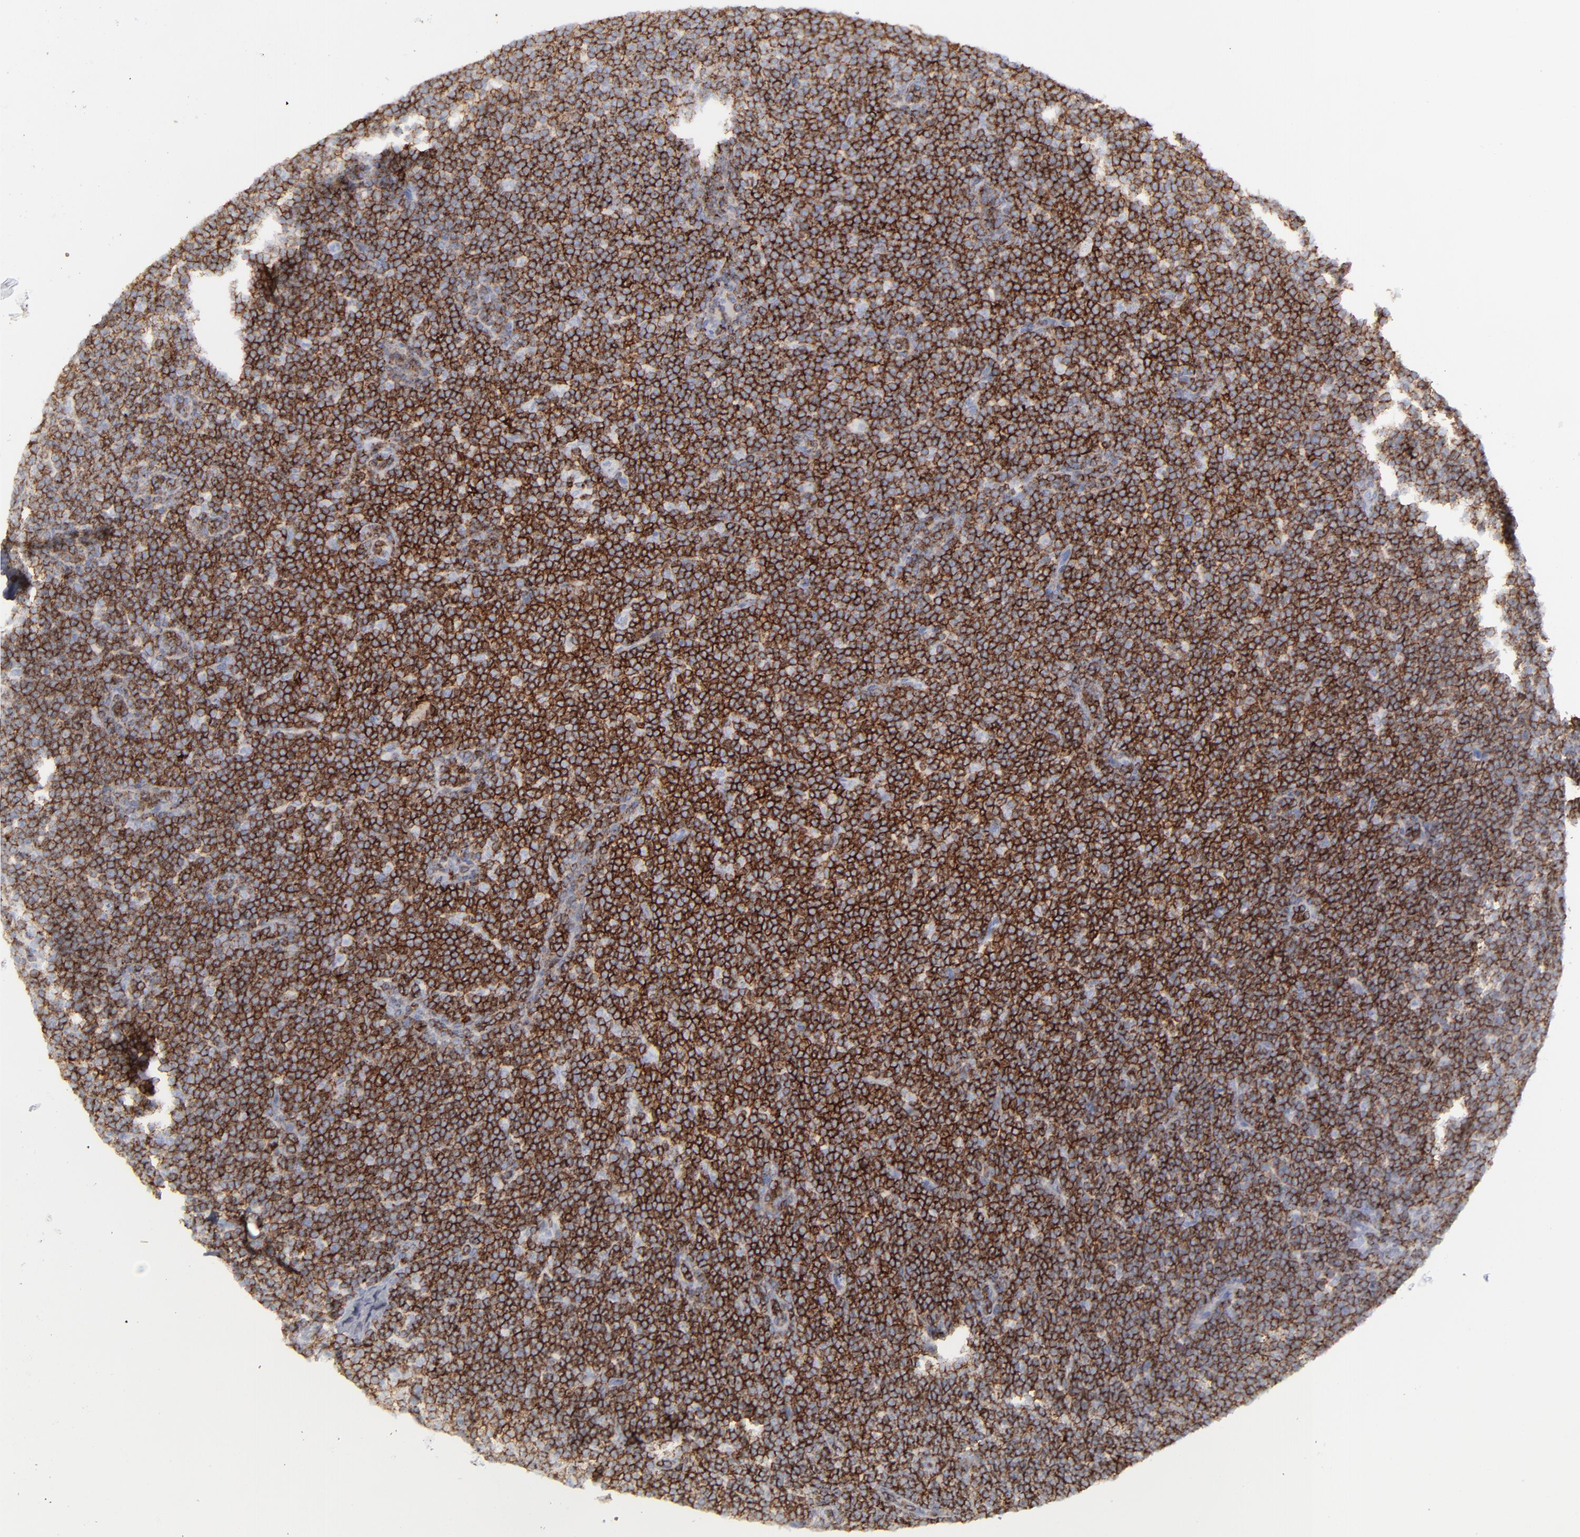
{"staining": {"intensity": "strong", "quantity": ">75%", "location": "cytoplasmic/membranous"}, "tissue": "lymphoma", "cell_type": "Tumor cells", "image_type": "cancer", "snomed": [{"axis": "morphology", "description": "Malignant lymphoma, non-Hodgkin's type, High grade"}, {"axis": "topography", "description": "Lymph node"}], "caption": "A high amount of strong cytoplasmic/membranous positivity is appreciated in about >75% of tumor cells in lymphoma tissue.", "gene": "CD27", "patient": {"sex": "female", "age": 58}}